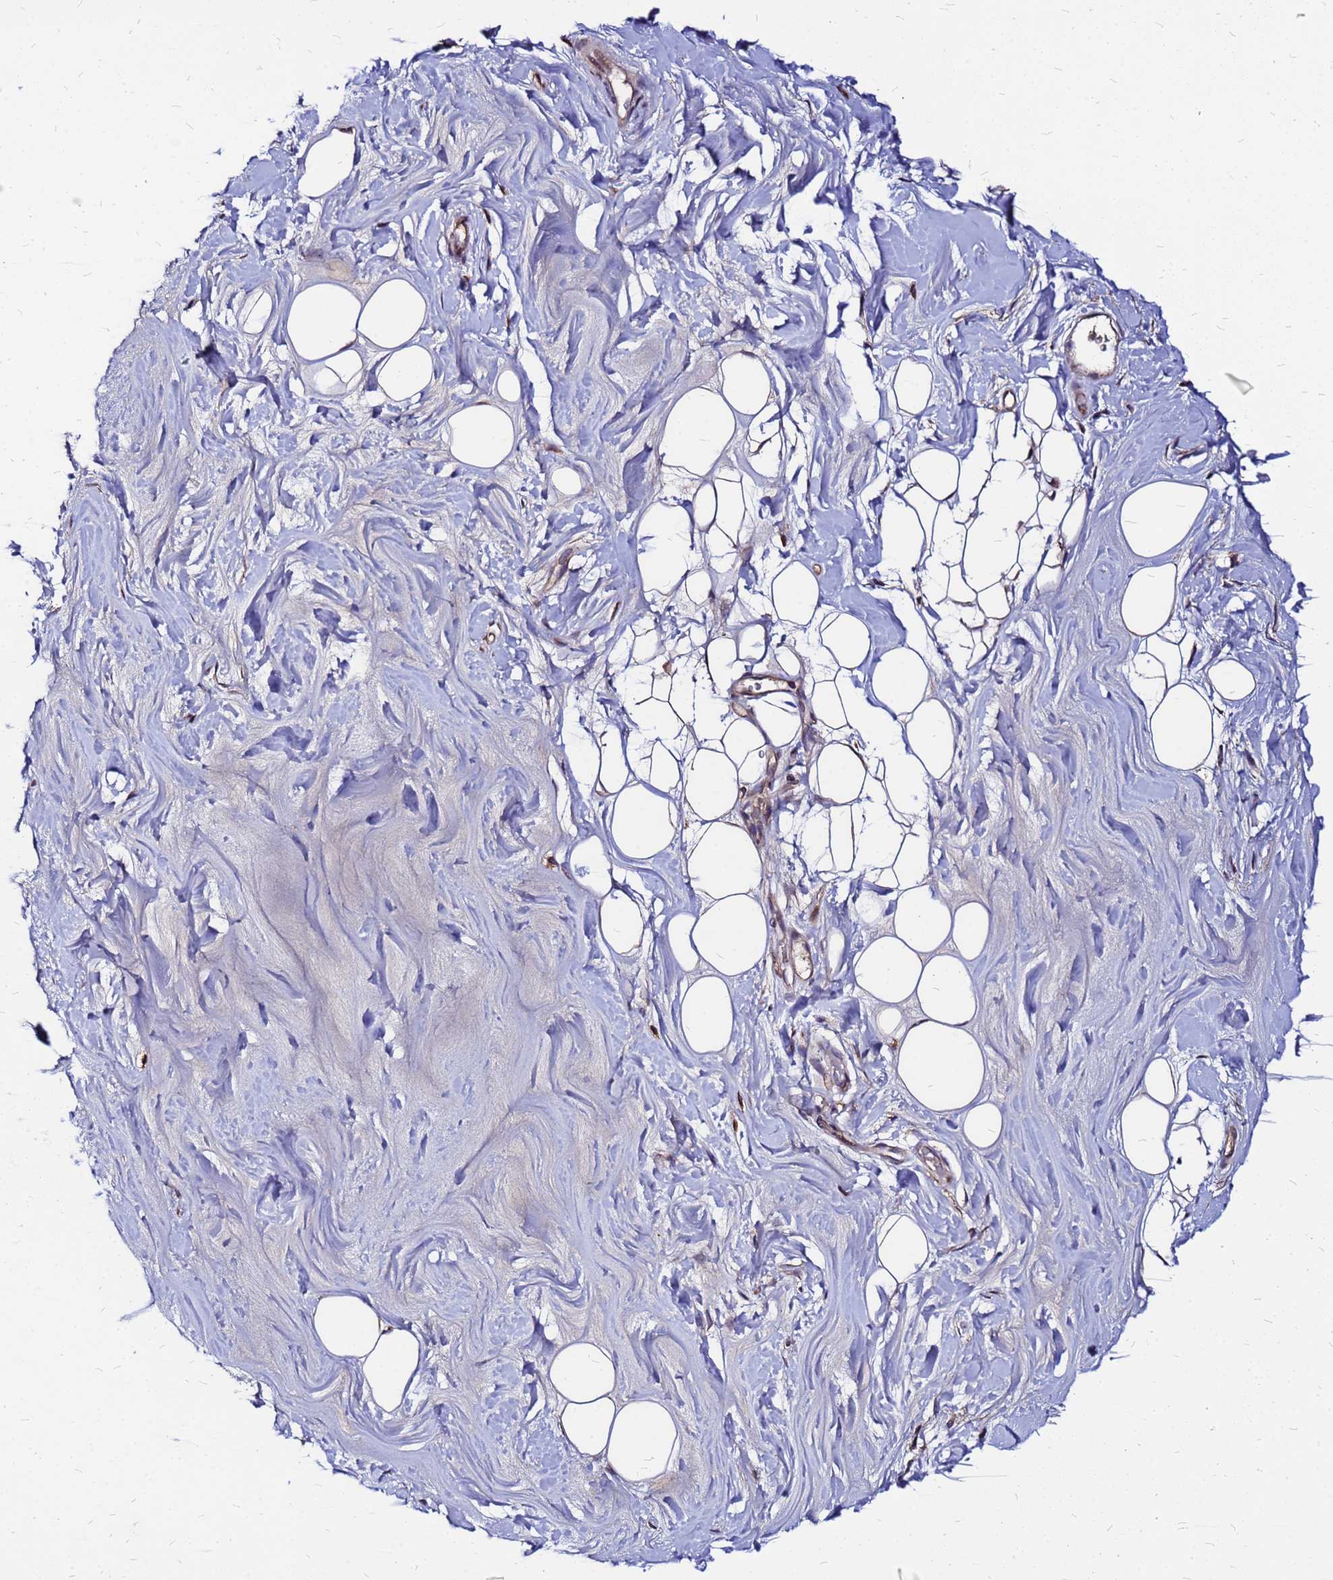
{"staining": {"intensity": "moderate", "quantity": ">75%", "location": "cytoplasmic/membranous"}, "tissue": "adipose tissue", "cell_type": "Adipocytes", "image_type": "normal", "snomed": [{"axis": "morphology", "description": "Normal tissue, NOS"}, {"axis": "topography", "description": "Breast"}], "caption": "The image displays a brown stain indicating the presence of a protein in the cytoplasmic/membranous of adipocytes in adipose tissue. (Brightfield microscopy of DAB IHC at high magnification).", "gene": "ARHGEF35", "patient": {"sex": "female", "age": 26}}